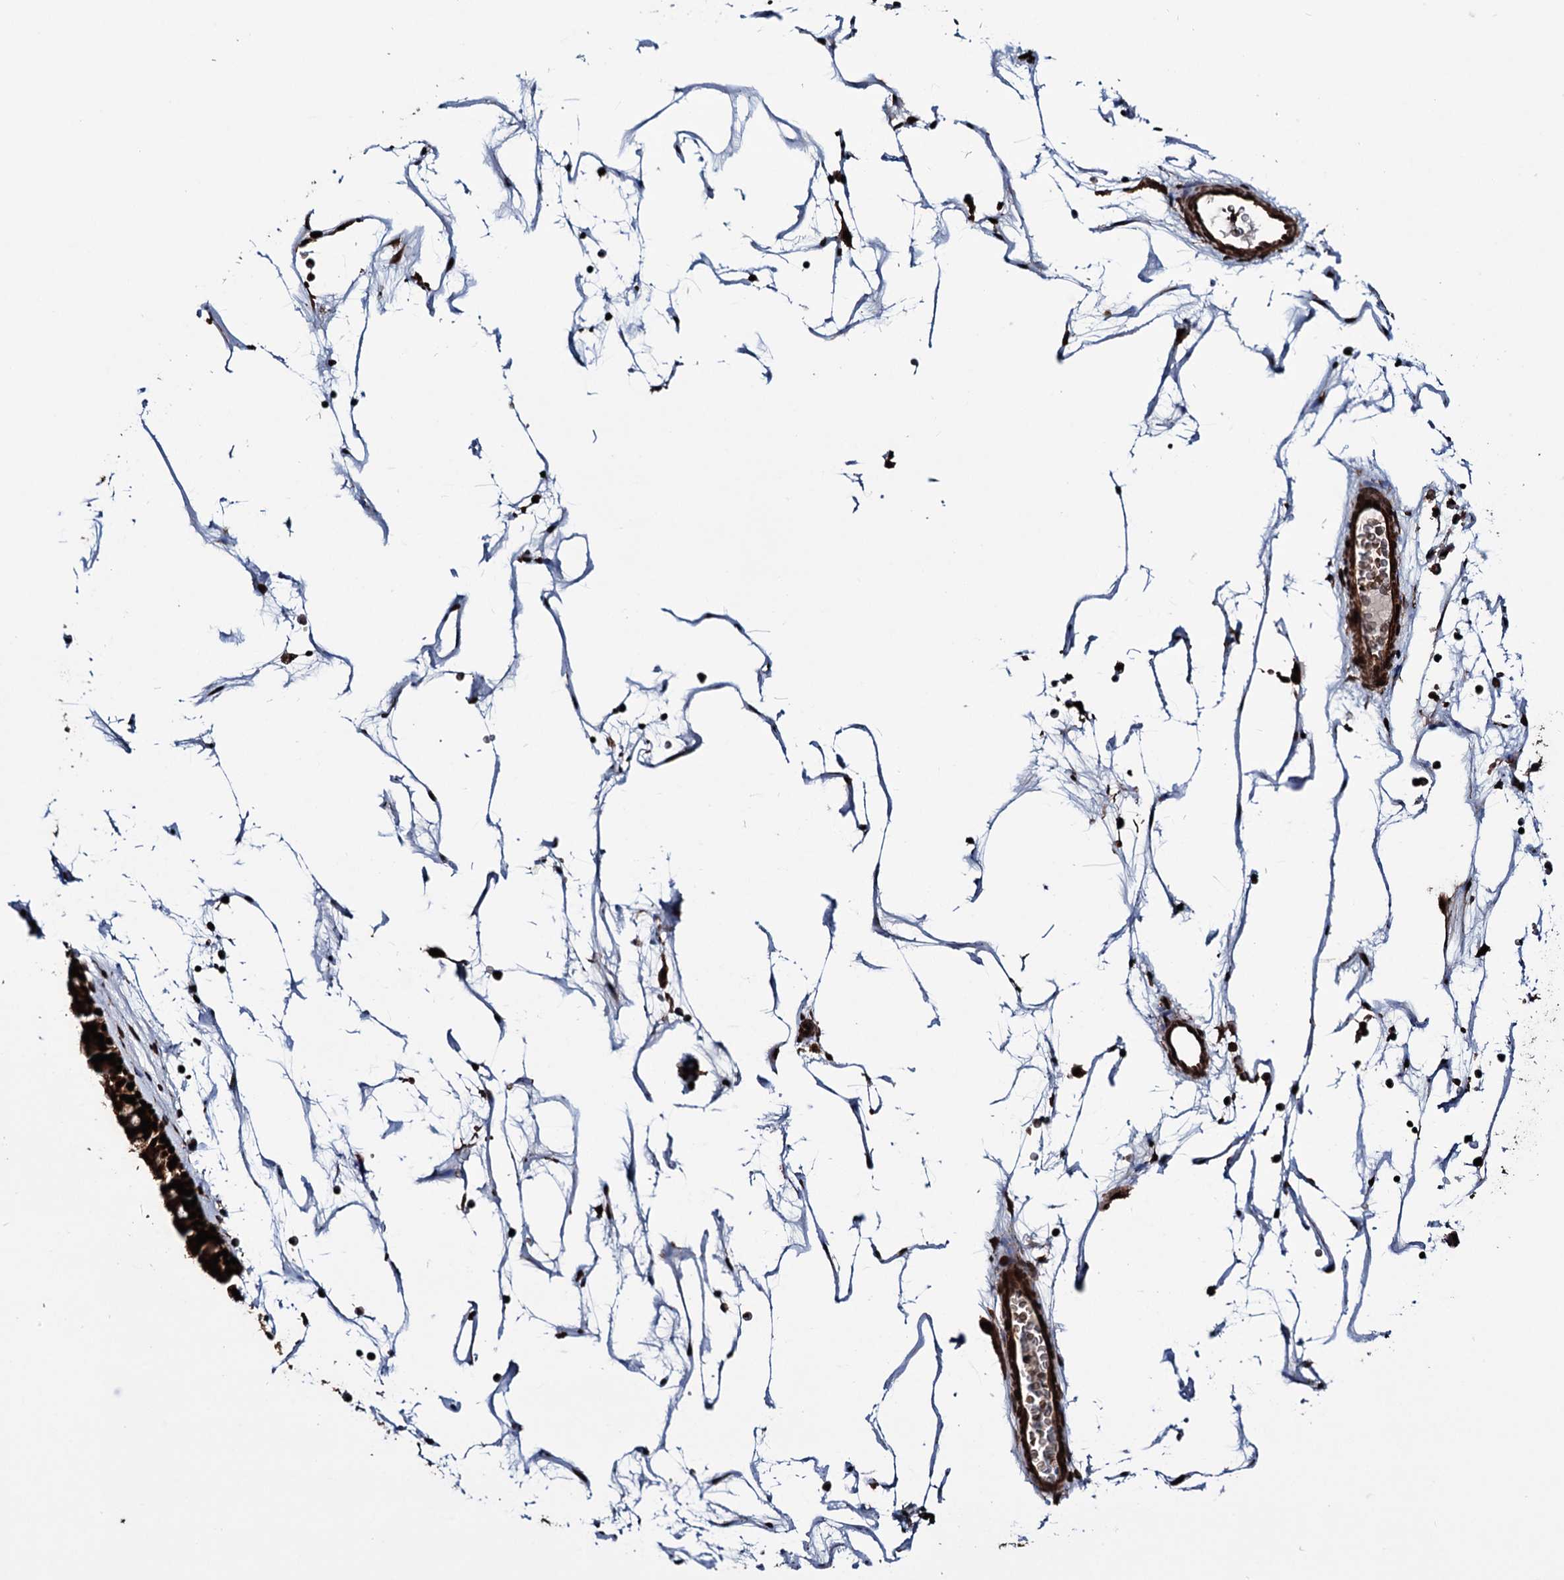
{"staining": {"intensity": "strong", "quantity": ">75%", "location": "cytoplasmic/membranous"}, "tissue": "nasopharynx", "cell_type": "Respiratory epithelial cells", "image_type": "normal", "snomed": [{"axis": "morphology", "description": "Normal tissue, NOS"}, {"axis": "topography", "description": "Nasopharynx"}], "caption": "Immunohistochemical staining of unremarkable nasopharynx displays >75% levels of strong cytoplasmic/membranous protein positivity in about >75% of respiratory epithelial cells. (DAB (3,3'-diaminobenzidine) = brown stain, brightfield microscopy at high magnification).", "gene": "EYA4", "patient": {"sex": "male", "age": 64}}